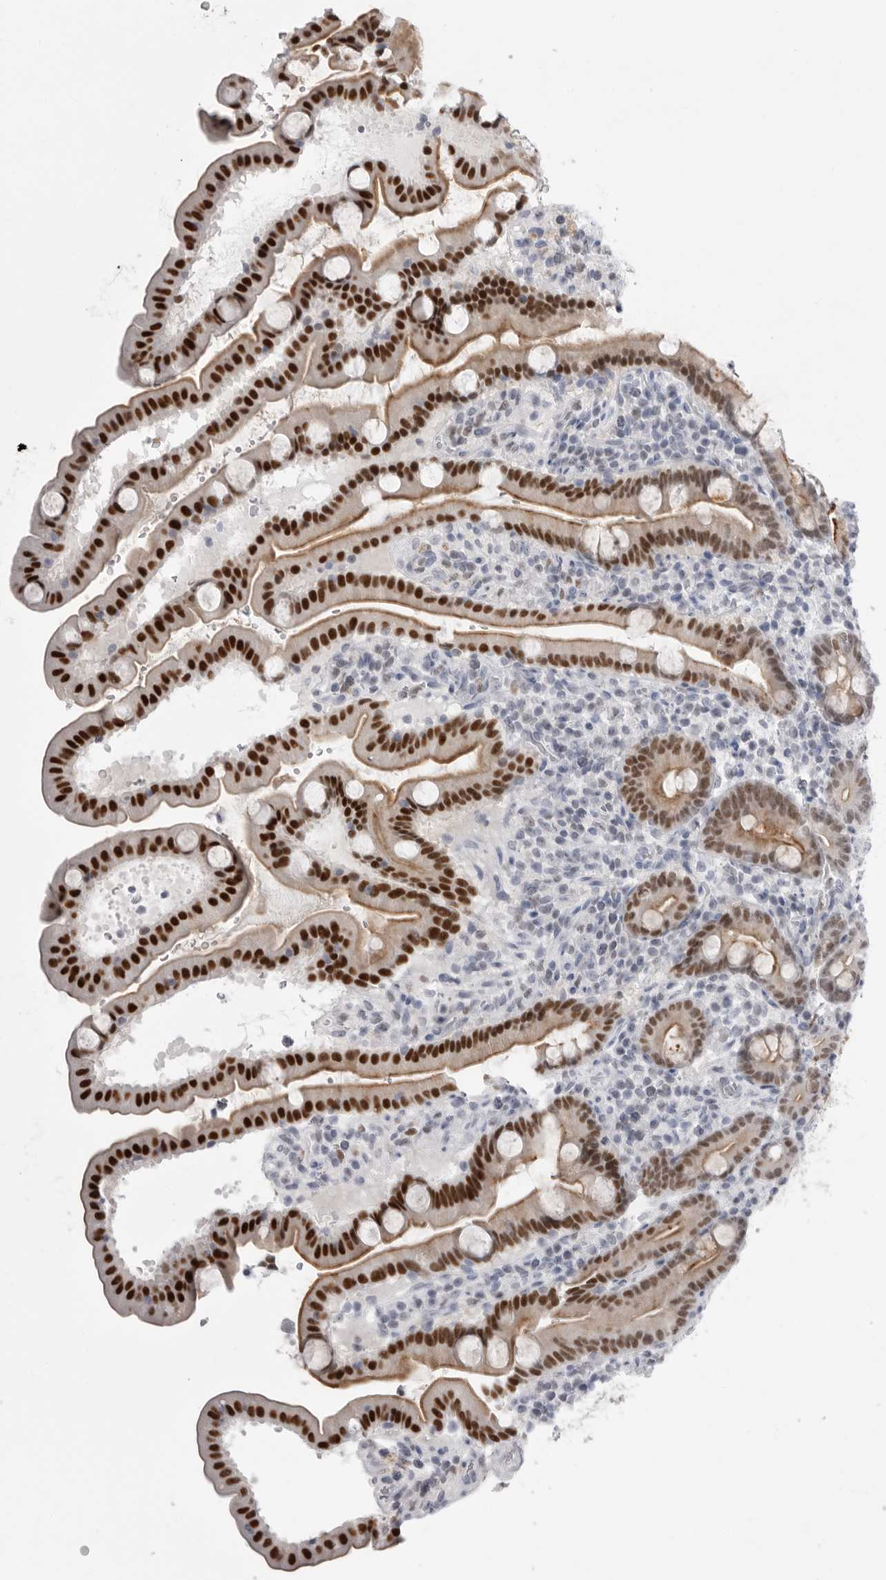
{"staining": {"intensity": "strong", "quantity": ">75%", "location": "cytoplasmic/membranous,nuclear"}, "tissue": "duodenum", "cell_type": "Glandular cells", "image_type": "normal", "snomed": [{"axis": "morphology", "description": "Normal tissue, NOS"}, {"axis": "topography", "description": "Duodenum"}], "caption": "Immunohistochemistry (IHC) histopathology image of unremarkable duodenum: human duodenum stained using immunohistochemistry displays high levels of strong protein expression localized specifically in the cytoplasmic/membranous,nuclear of glandular cells, appearing as a cytoplasmic/membranous,nuclear brown color.", "gene": "ZBTB7B", "patient": {"sex": "male", "age": 54}}